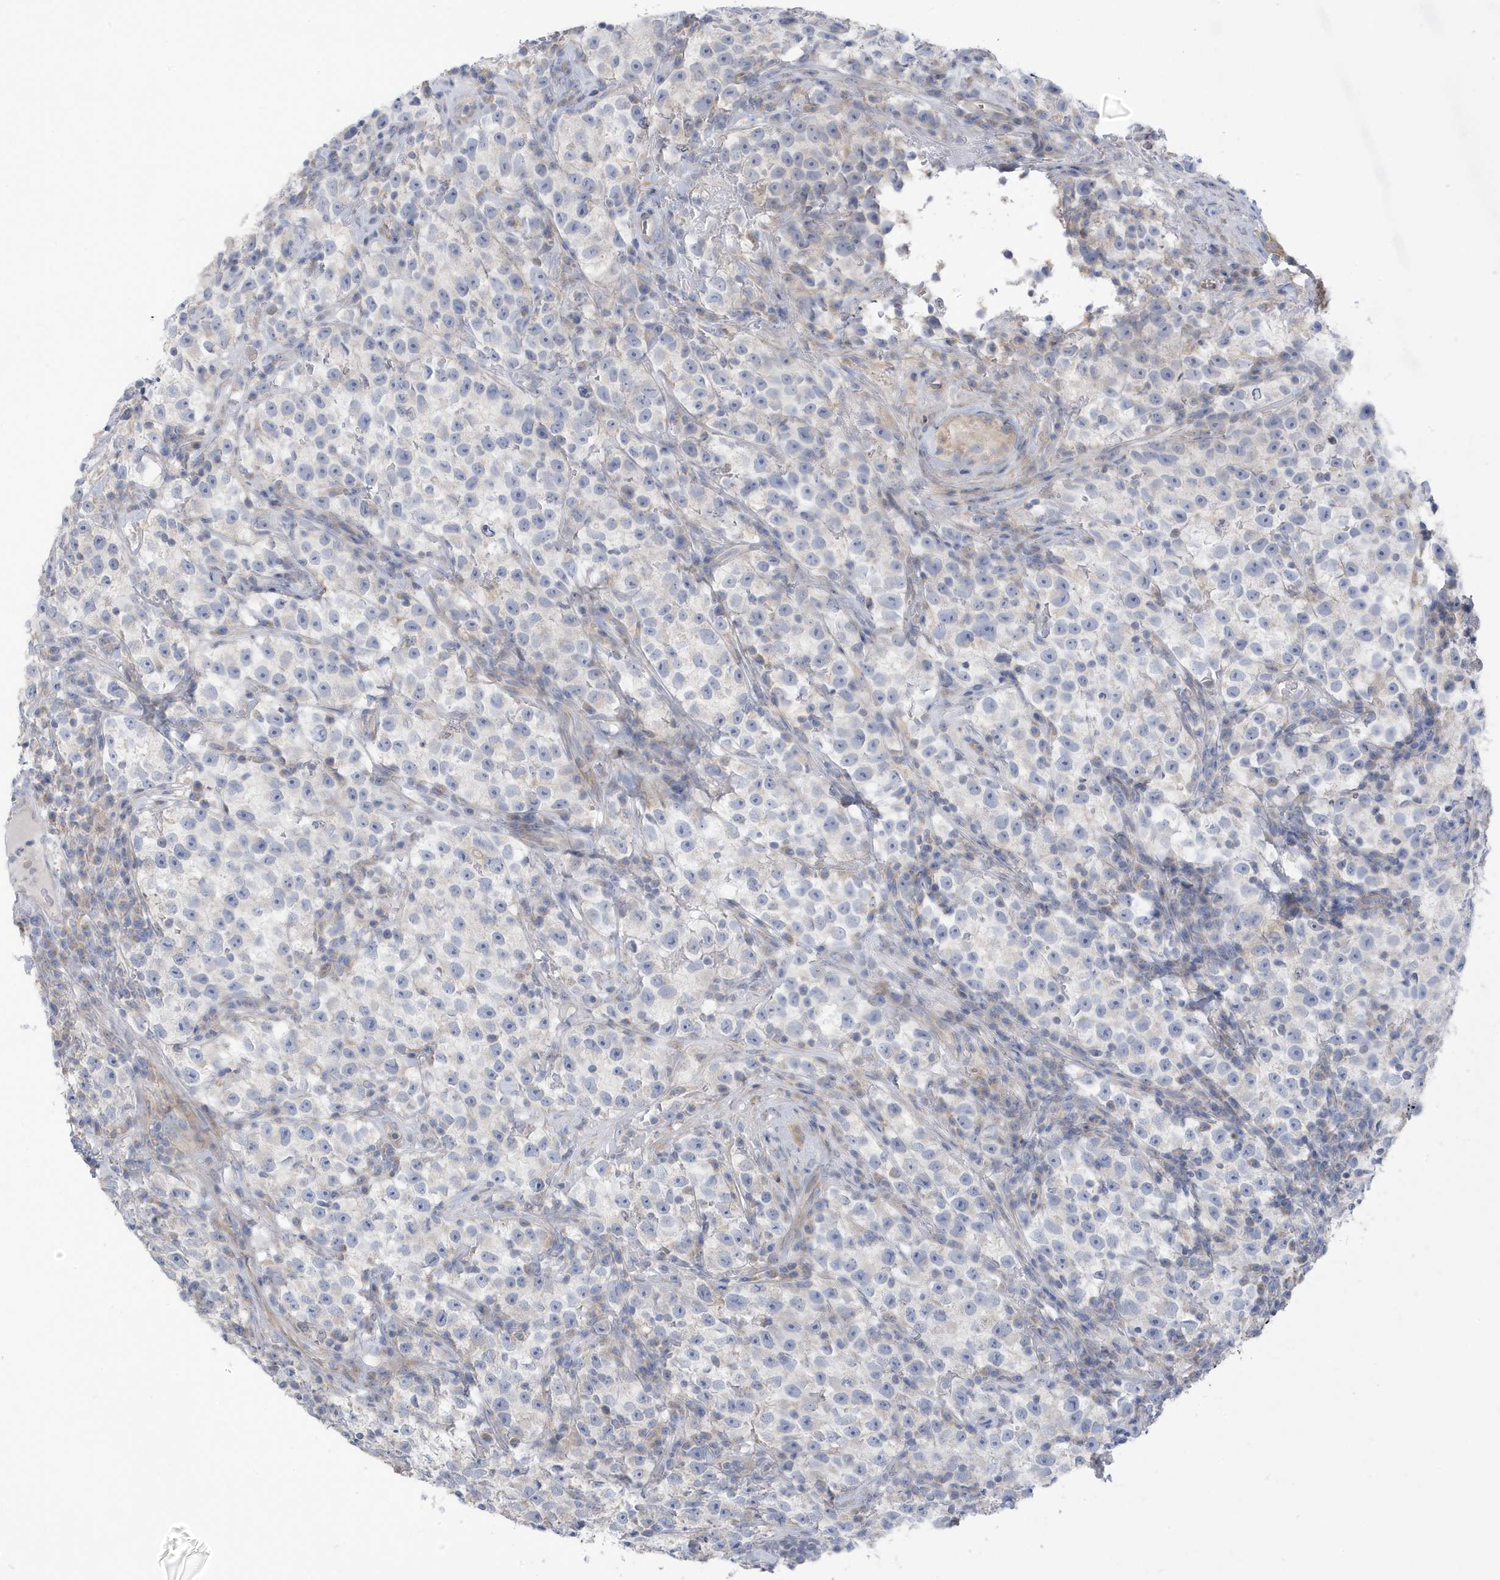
{"staining": {"intensity": "negative", "quantity": "none", "location": "none"}, "tissue": "testis cancer", "cell_type": "Tumor cells", "image_type": "cancer", "snomed": [{"axis": "morphology", "description": "Seminoma, NOS"}, {"axis": "topography", "description": "Testis"}], "caption": "Tumor cells are negative for brown protein staining in testis cancer (seminoma). (DAB immunohistochemistry (IHC), high magnification).", "gene": "ATP13A5", "patient": {"sex": "male", "age": 22}}